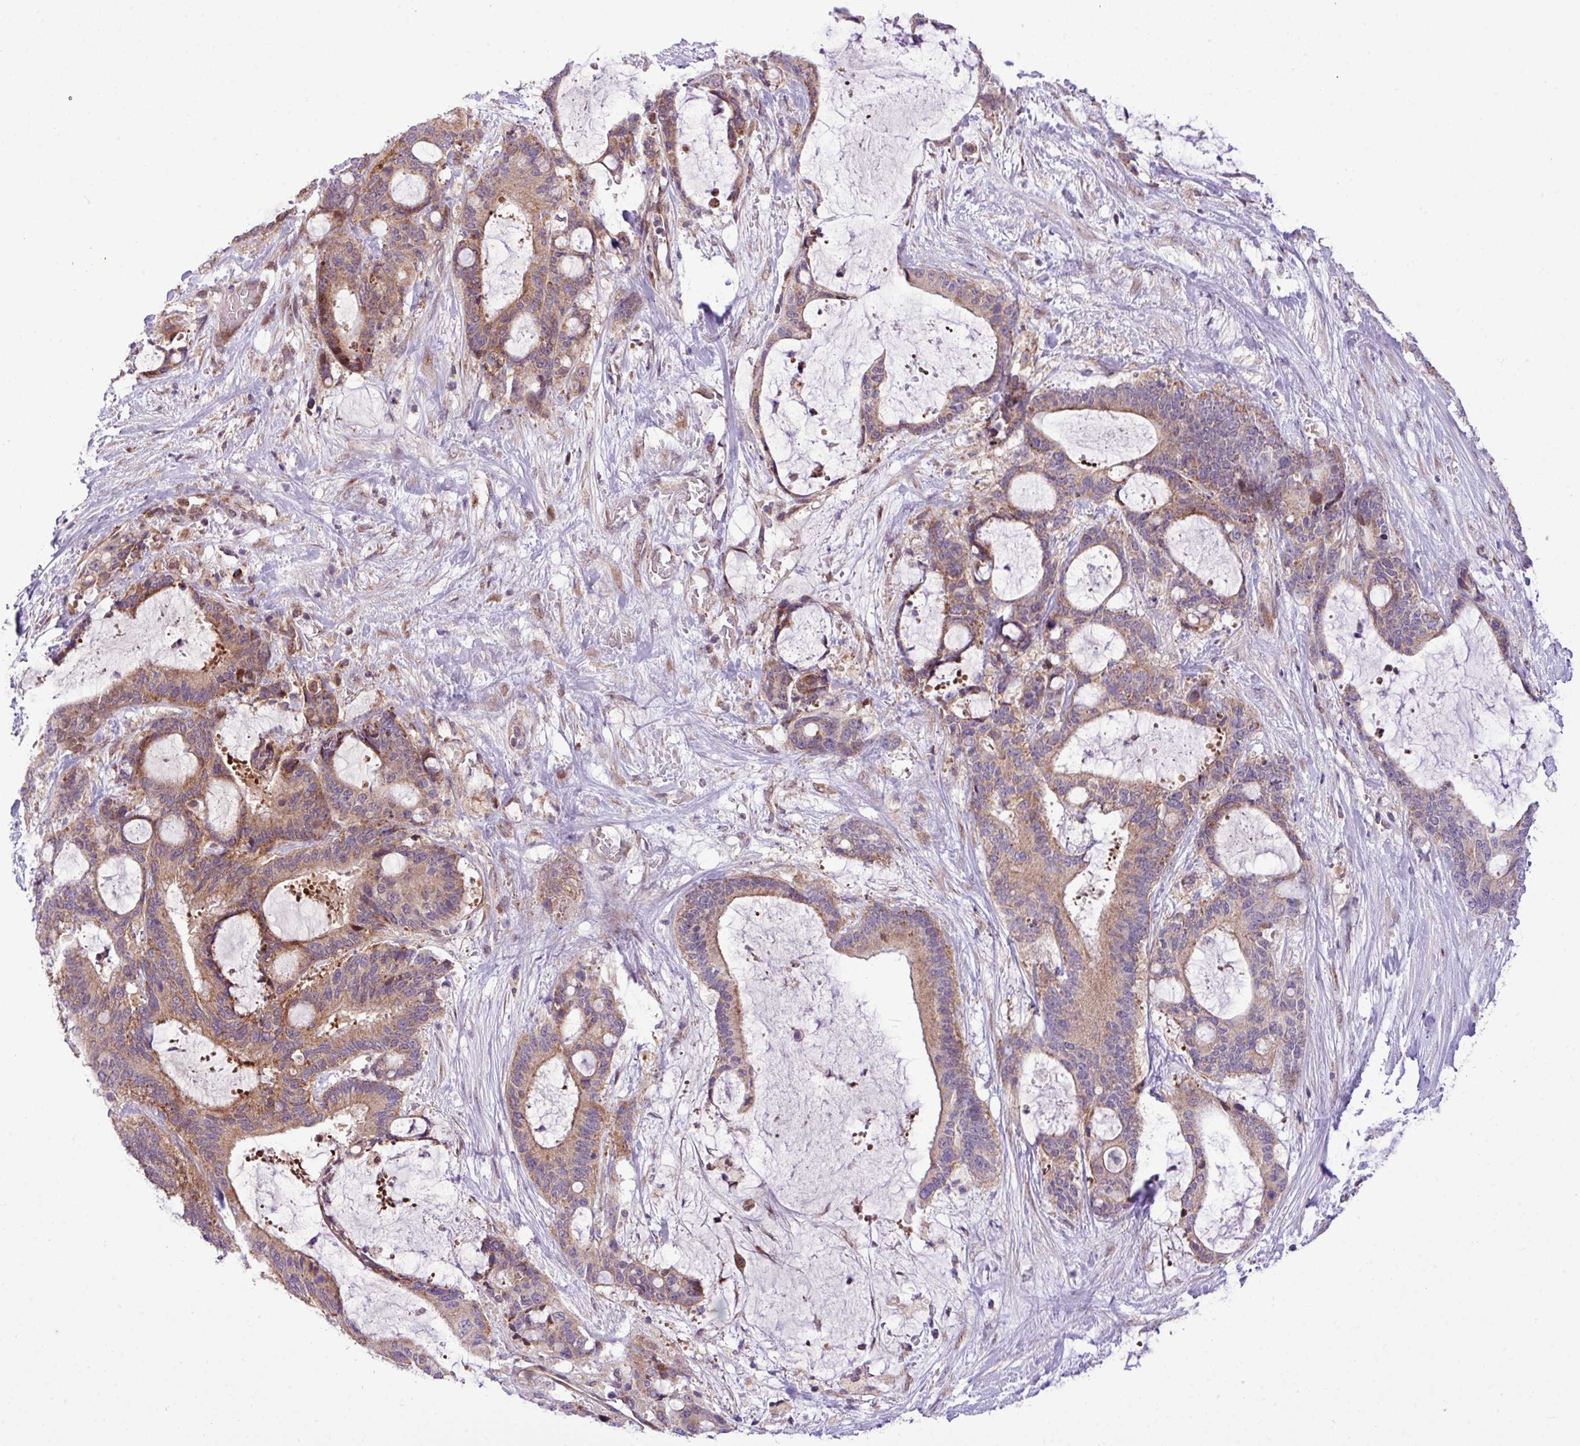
{"staining": {"intensity": "moderate", "quantity": ">75%", "location": "cytoplasmic/membranous"}, "tissue": "liver cancer", "cell_type": "Tumor cells", "image_type": "cancer", "snomed": [{"axis": "morphology", "description": "Normal tissue, NOS"}, {"axis": "morphology", "description": "Cholangiocarcinoma"}, {"axis": "topography", "description": "Liver"}, {"axis": "topography", "description": "Peripheral nerve tissue"}], "caption": "Liver cancer tissue demonstrates moderate cytoplasmic/membranous staining in approximately >75% of tumor cells (Brightfield microscopy of DAB IHC at high magnification).", "gene": "B3GNT9", "patient": {"sex": "female", "age": 73}}